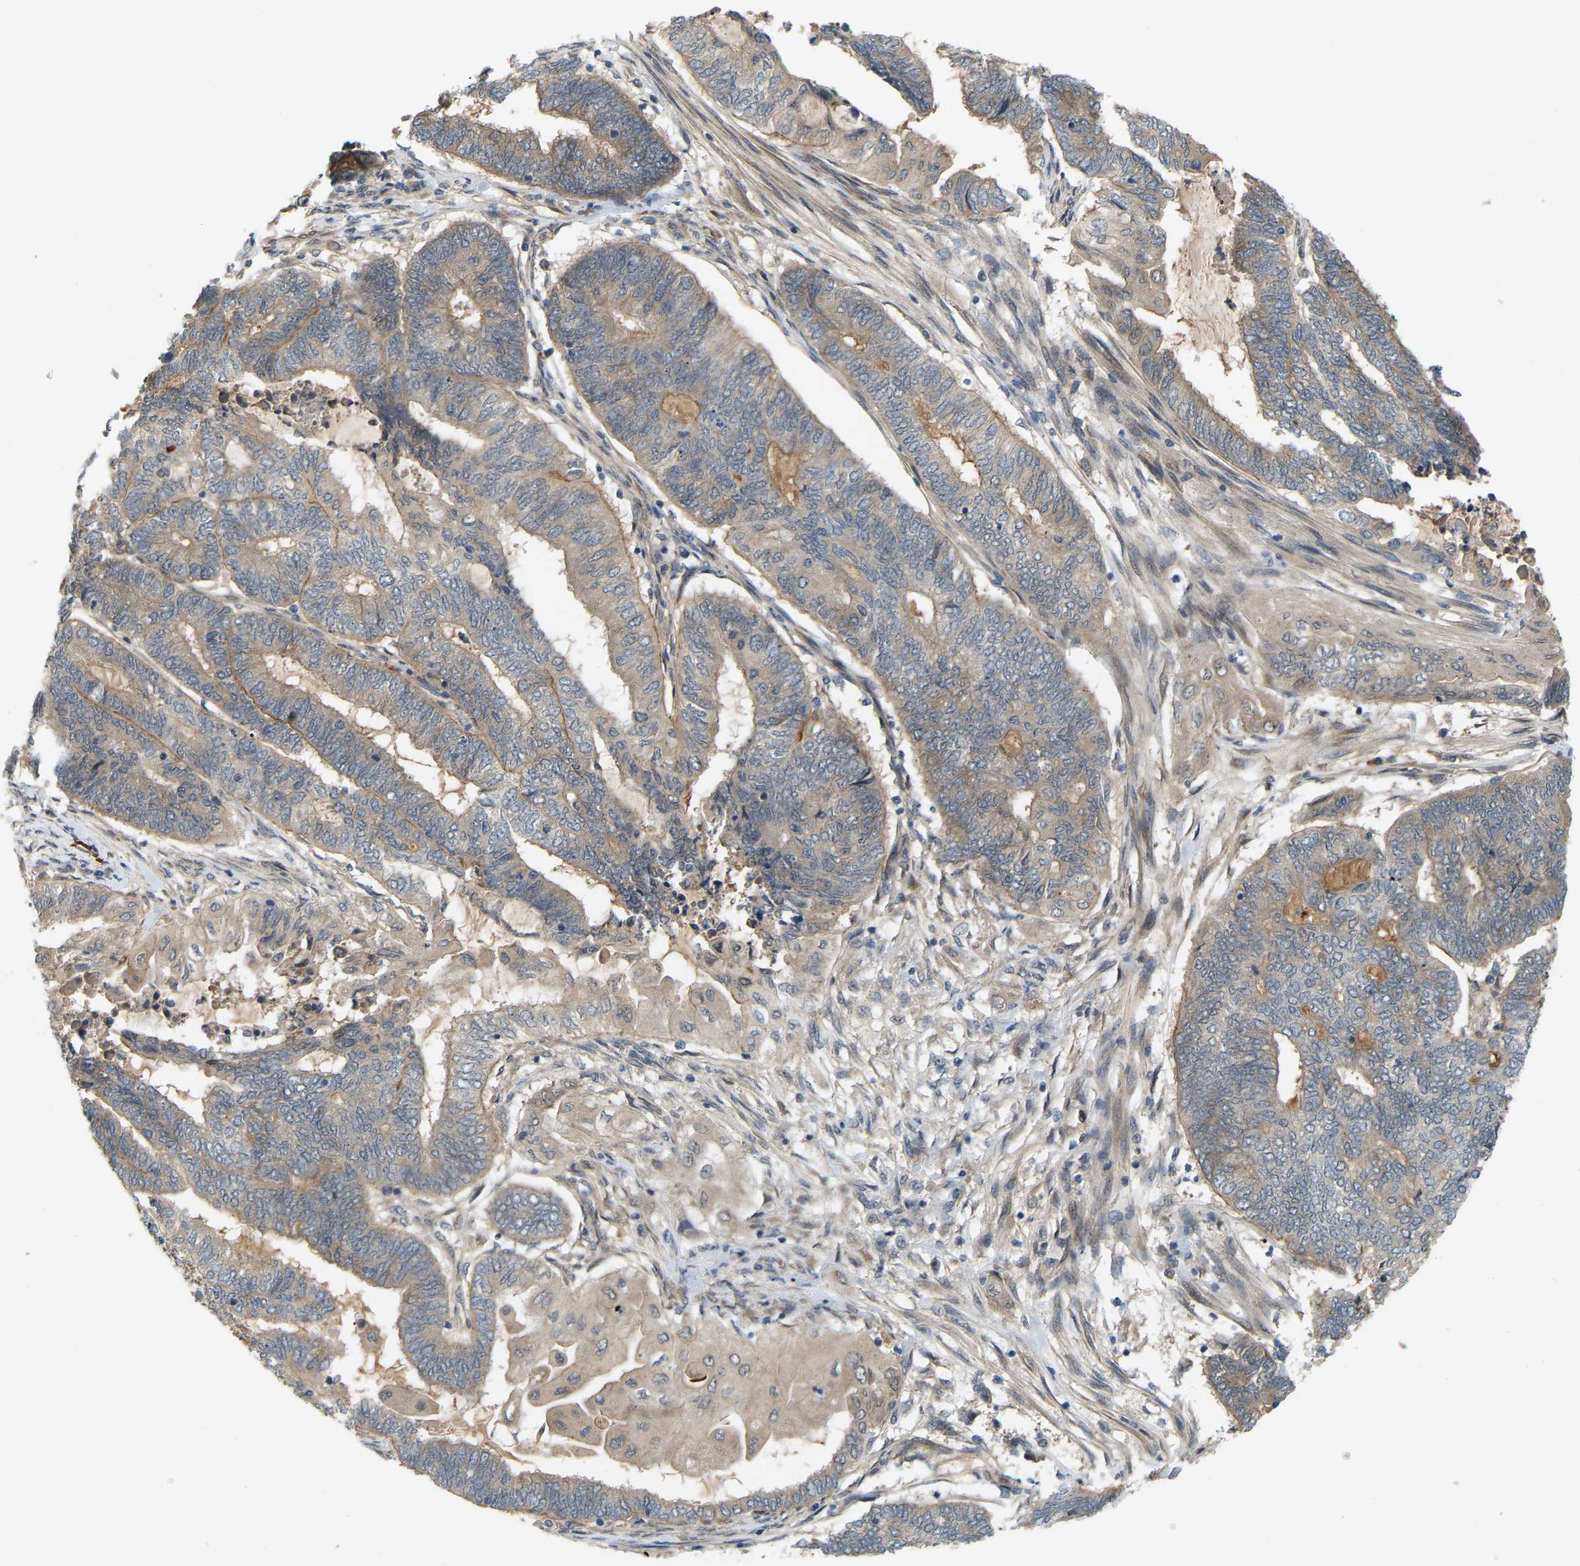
{"staining": {"intensity": "weak", "quantity": "<25%", "location": "cytoplasmic/membranous"}, "tissue": "endometrial cancer", "cell_type": "Tumor cells", "image_type": "cancer", "snomed": [{"axis": "morphology", "description": "Adenocarcinoma, NOS"}, {"axis": "topography", "description": "Uterus"}, {"axis": "topography", "description": "Endometrium"}], "caption": "Tumor cells are negative for brown protein staining in endometrial adenocarcinoma.", "gene": "CROT", "patient": {"sex": "female", "age": 70}}